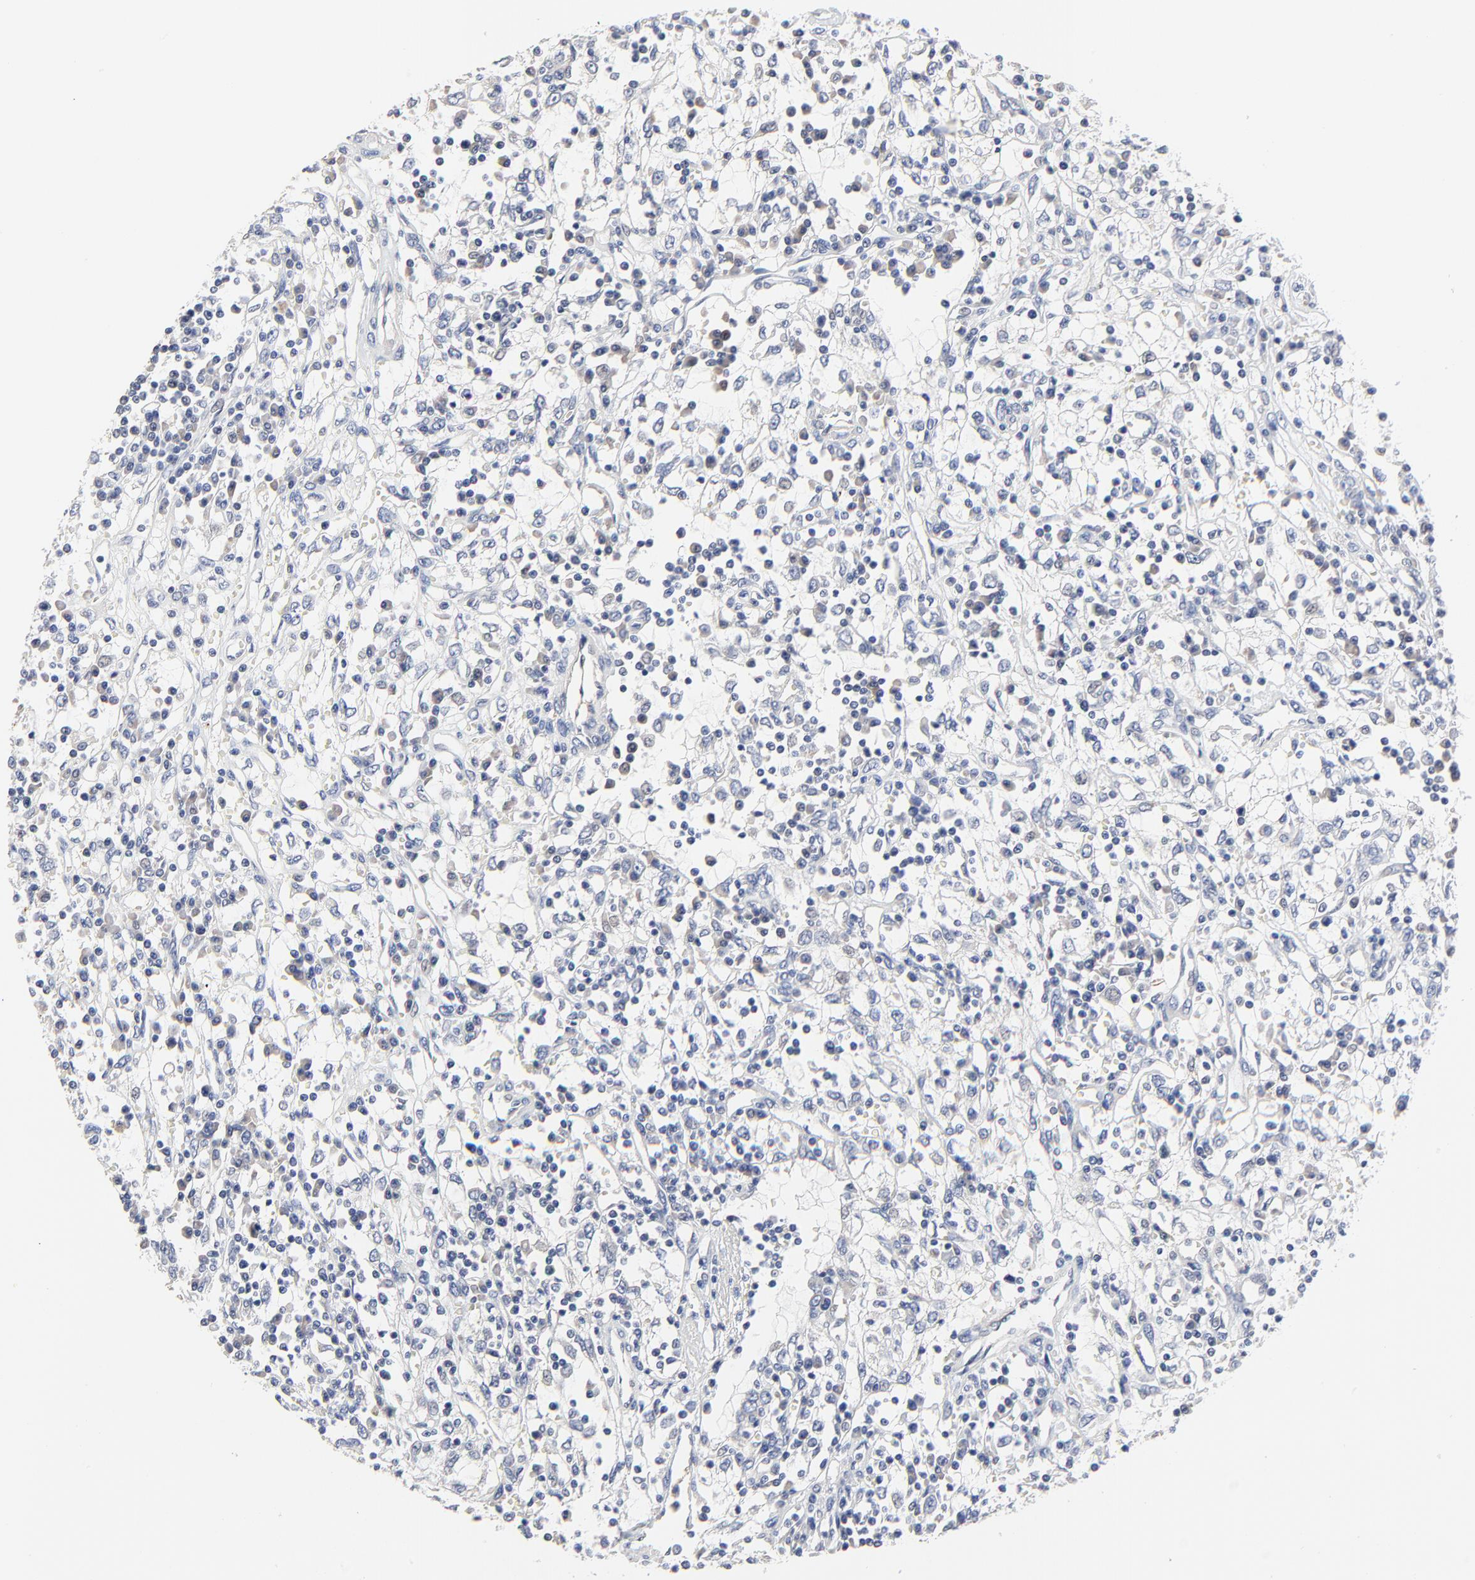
{"staining": {"intensity": "negative", "quantity": "none", "location": "none"}, "tissue": "renal cancer", "cell_type": "Tumor cells", "image_type": "cancer", "snomed": [{"axis": "morphology", "description": "Adenocarcinoma, NOS"}, {"axis": "topography", "description": "Kidney"}], "caption": "Adenocarcinoma (renal) was stained to show a protein in brown. There is no significant positivity in tumor cells.", "gene": "DHRSX", "patient": {"sex": "male", "age": 82}}